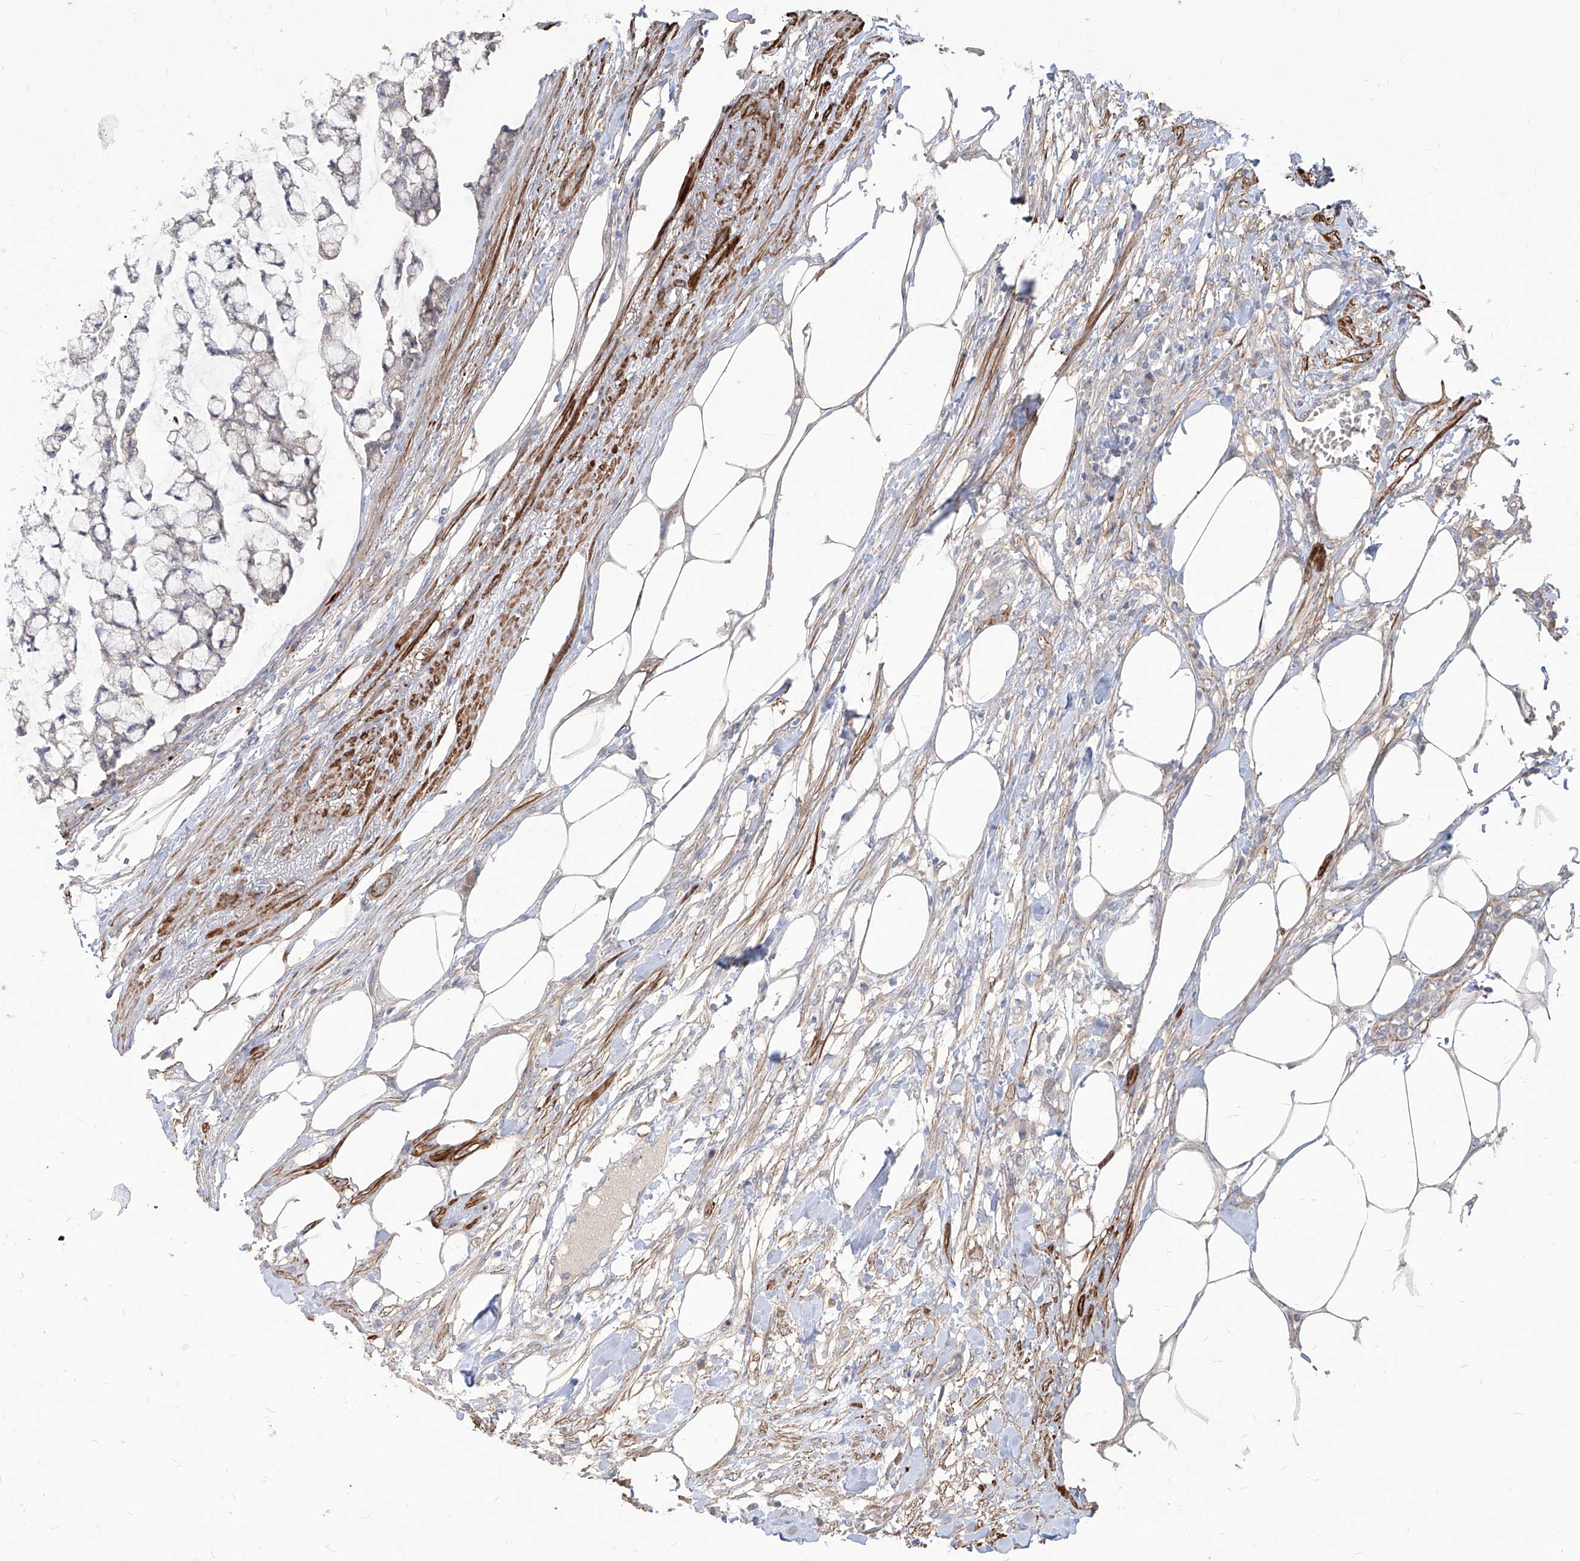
{"staining": {"intensity": "negative", "quantity": "none", "location": "none"}, "tissue": "colorectal cancer", "cell_type": "Tumor cells", "image_type": "cancer", "snomed": [{"axis": "morphology", "description": "Adenocarcinoma, NOS"}, {"axis": "topography", "description": "Colon"}], "caption": "A photomicrograph of colorectal cancer (adenocarcinoma) stained for a protein demonstrates no brown staining in tumor cells. (DAB (3,3'-diaminobenzidine) immunohistochemistry (IHC) with hematoxylin counter stain).", "gene": "FAM83B", "patient": {"sex": "female", "age": 84}}